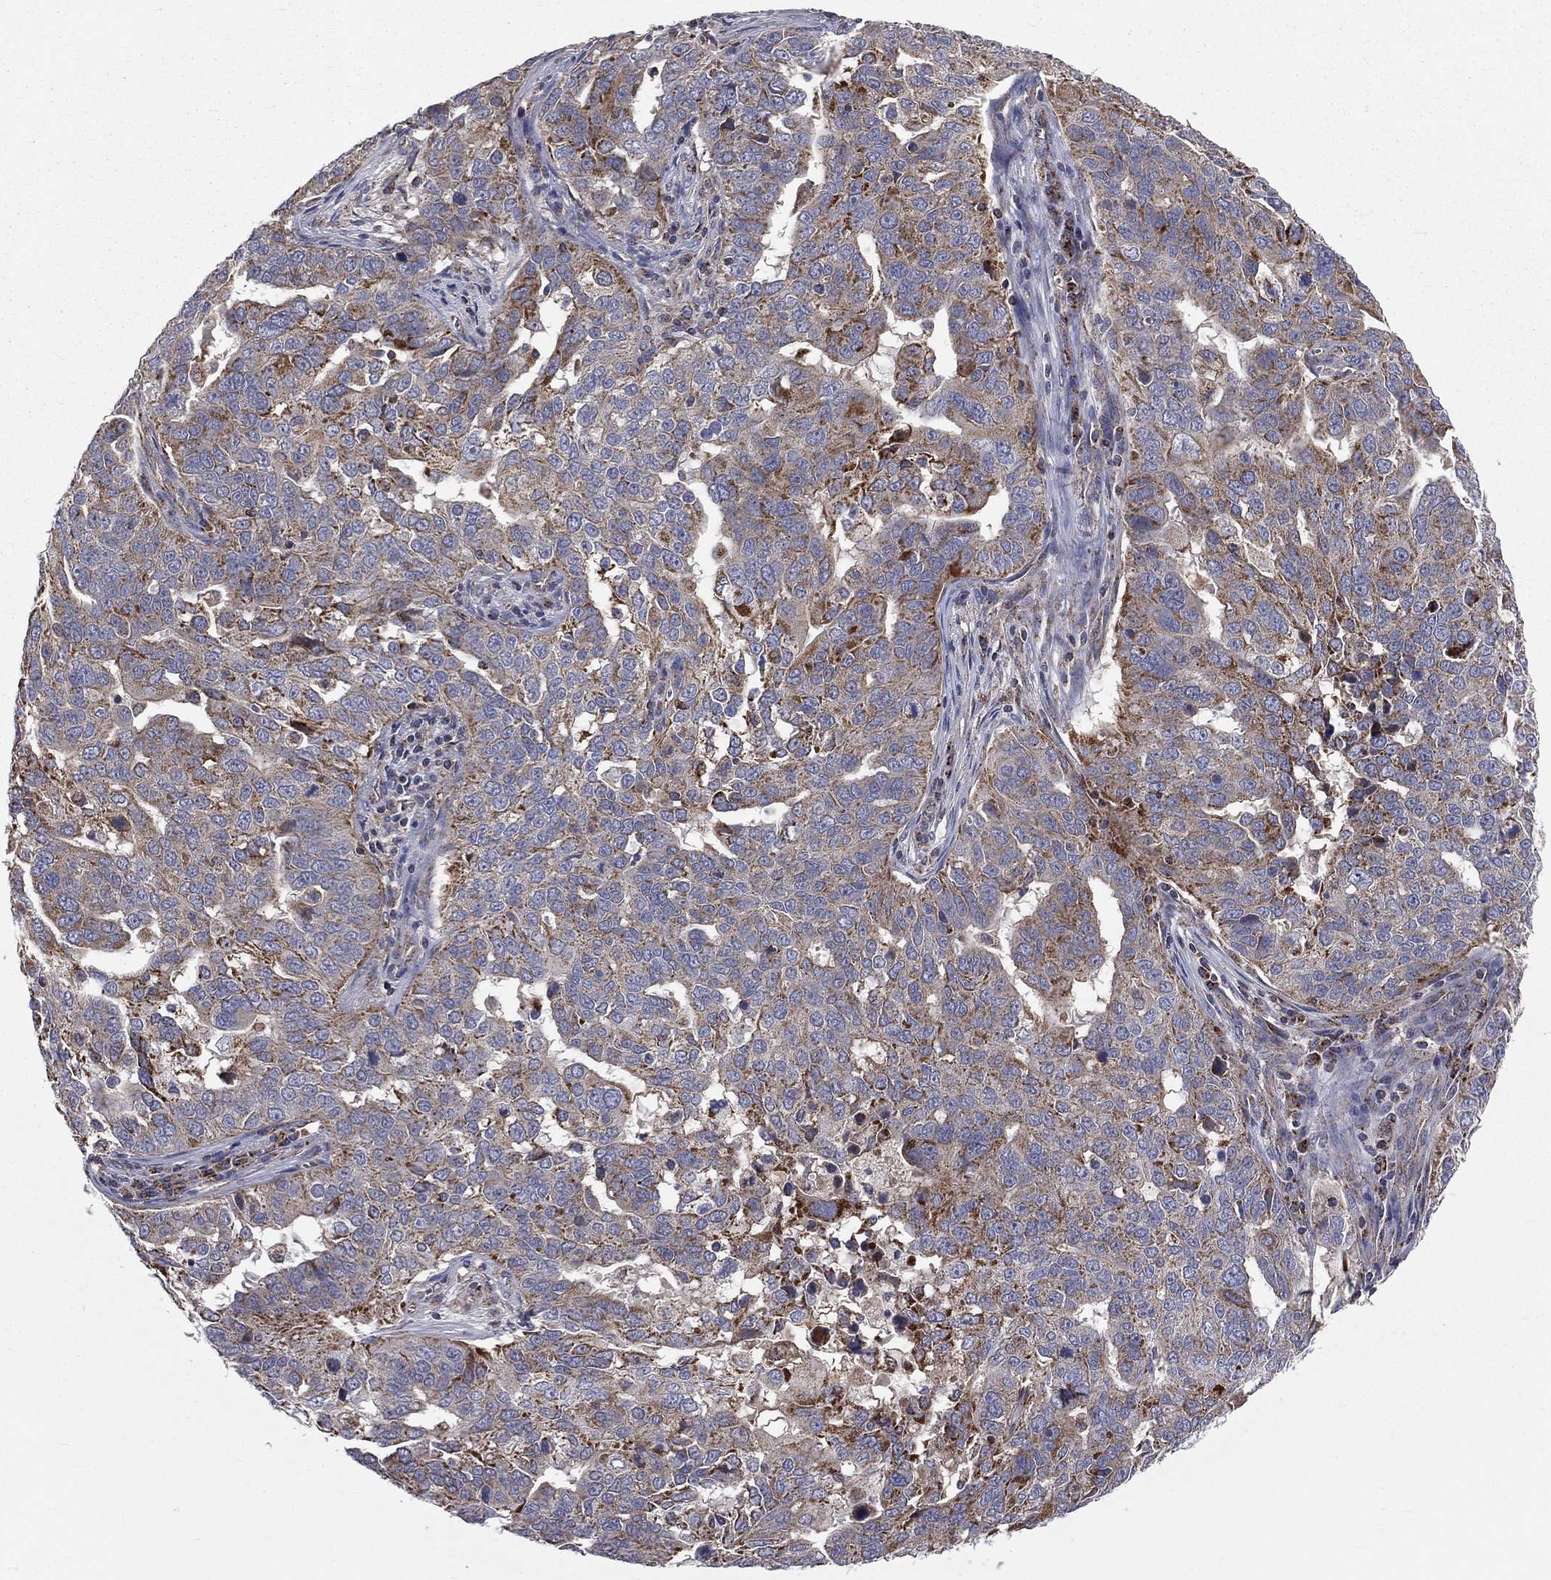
{"staining": {"intensity": "moderate", "quantity": "<25%", "location": "cytoplasmic/membranous"}, "tissue": "ovarian cancer", "cell_type": "Tumor cells", "image_type": "cancer", "snomed": [{"axis": "morphology", "description": "Carcinoma, endometroid"}, {"axis": "topography", "description": "Soft tissue"}, {"axis": "topography", "description": "Ovary"}], "caption": "Ovarian cancer stained for a protein (brown) displays moderate cytoplasmic/membranous positive positivity in approximately <25% of tumor cells.", "gene": "GPD1", "patient": {"sex": "female", "age": 52}}